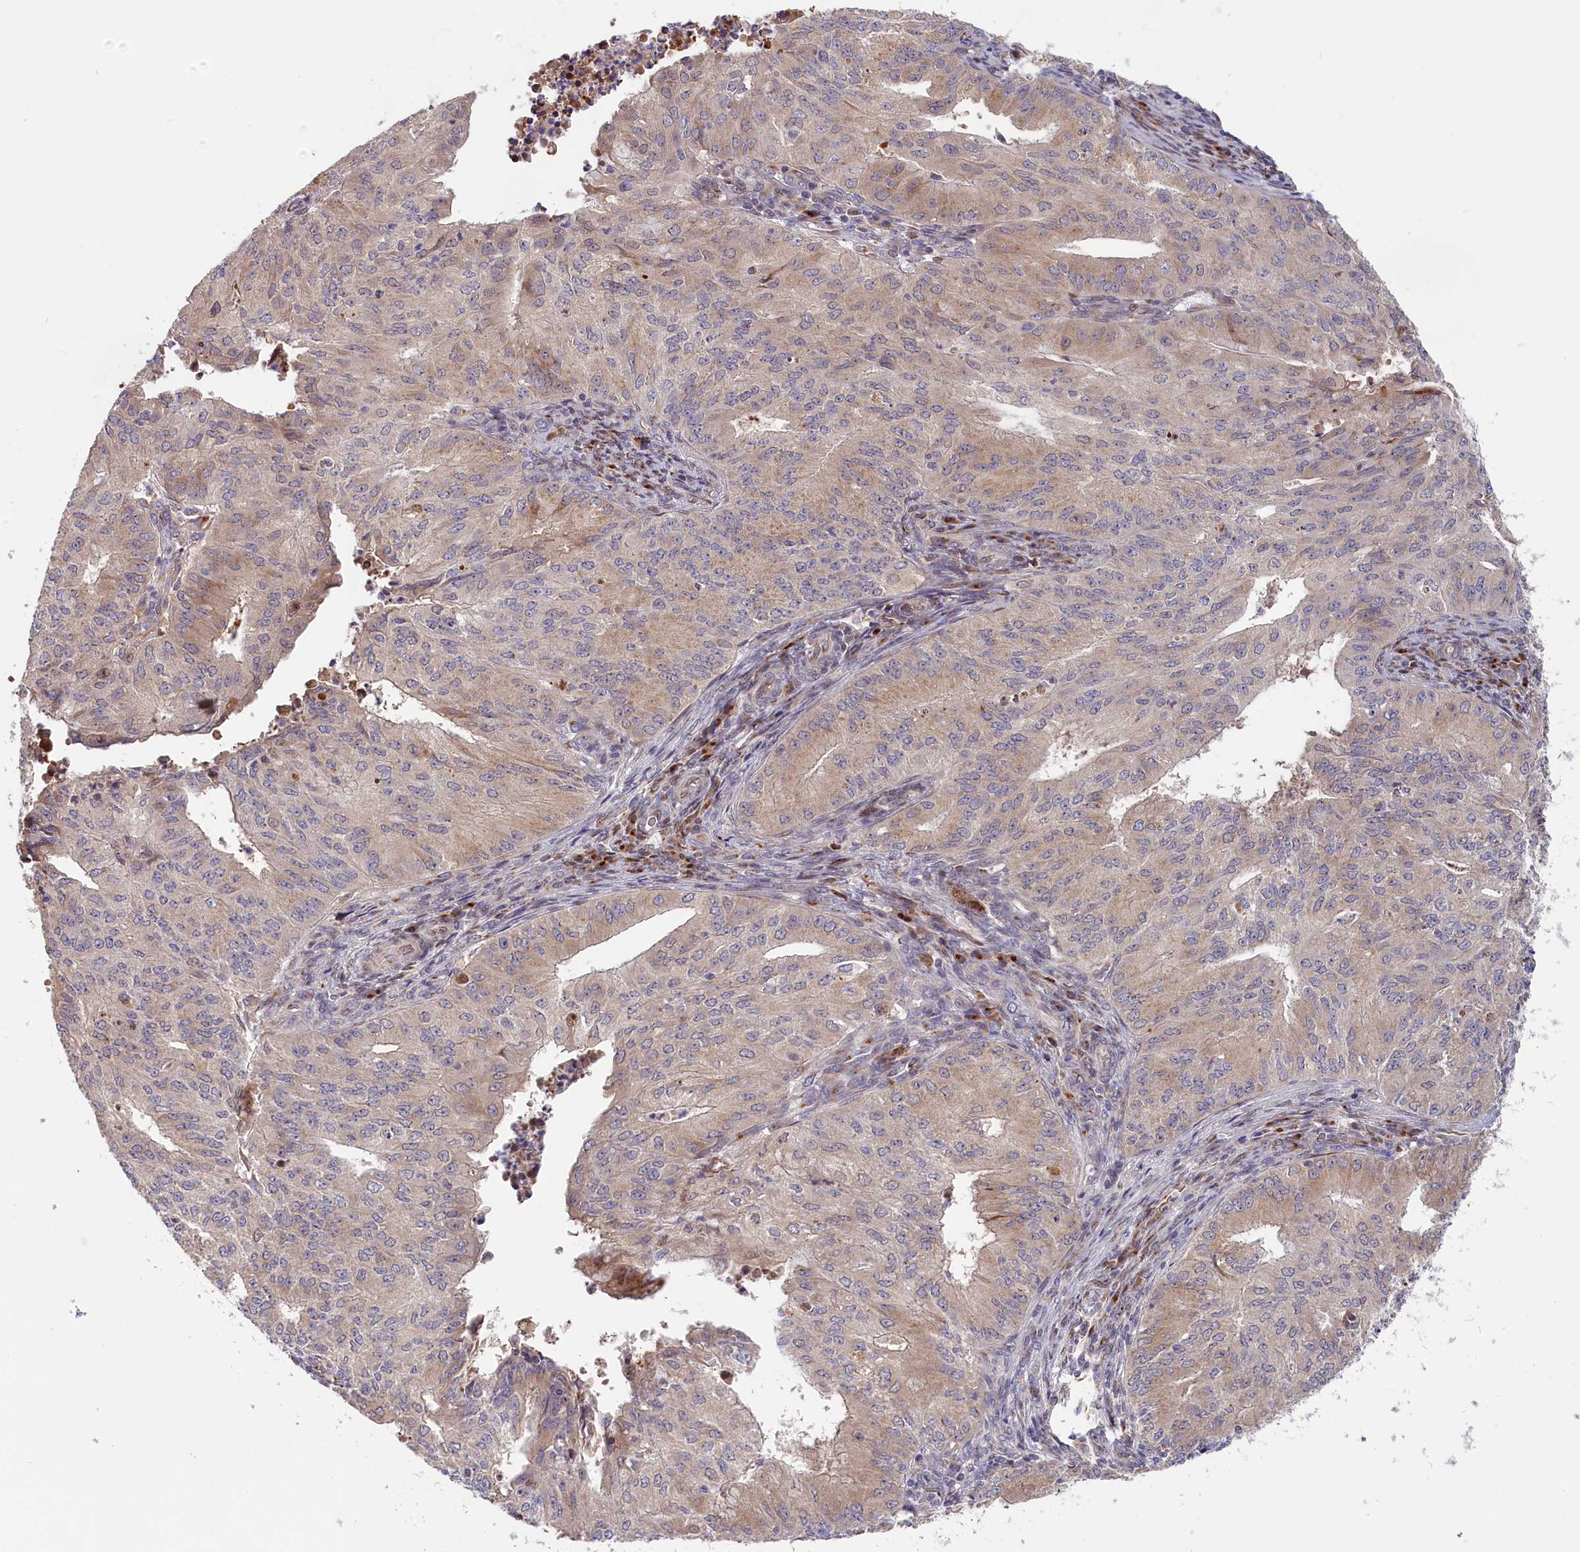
{"staining": {"intensity": "weak", "quantity": "<25%", "location": "cytoplasmic/membranous"}, "tissue": "endometrial cancer", "cell_type": "Tumor cells", "image_type": "cancer", "snomed": [{"axis": "morphology", "description": "Adenocarcinoma, NOS"}, {"axis": "topography", "description": "Endometrium"}], "caption": "Tumor cells are negative for protein expression in human adenocarcinoma (endometrial).", "gene": "CHST12", "patient": {"sex": "female", "age": 50}}